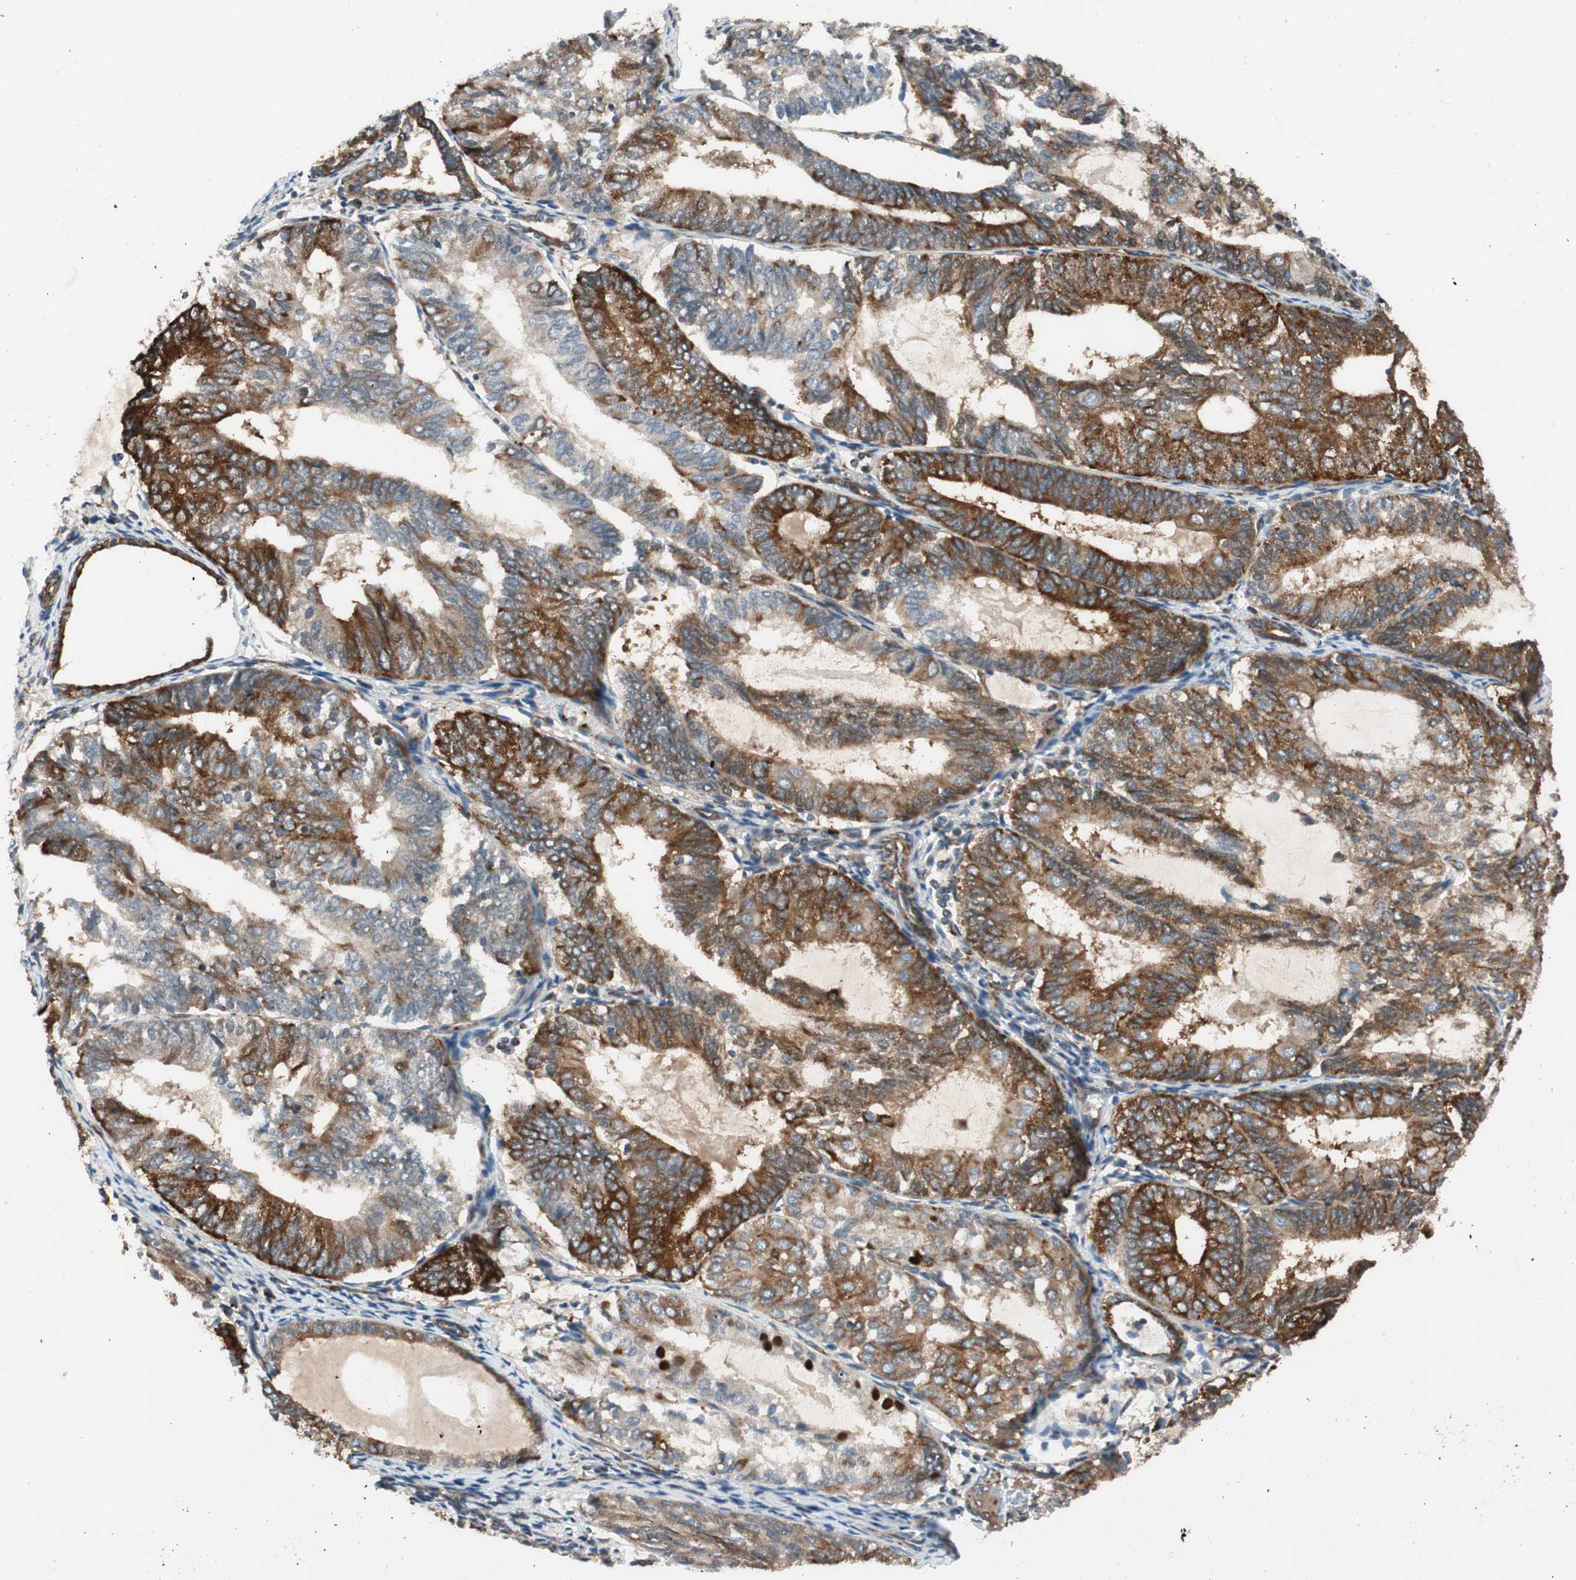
{"staining": {"intensity": "strong", "quantity": ">75%", "location": "cytoplasmic/membranous"}, "tissue": "endometrial cancer", "cell_type": "Tumor cells", "image_type": "cancer", "snomed": [{"axis": "morphology", "description": "Adenocarcinoma, NOS"}, {"axis": "topography", "description": "Endometrium"}], "caption": "Immunohistochemical staining of endometrial adenocarcinoma exhibits high levels of strong cytoplasmic/membranous staining in about >75% of tumor cells.", "gene": "AKAP1", "patient": {"sex": "female", "age": 81}}